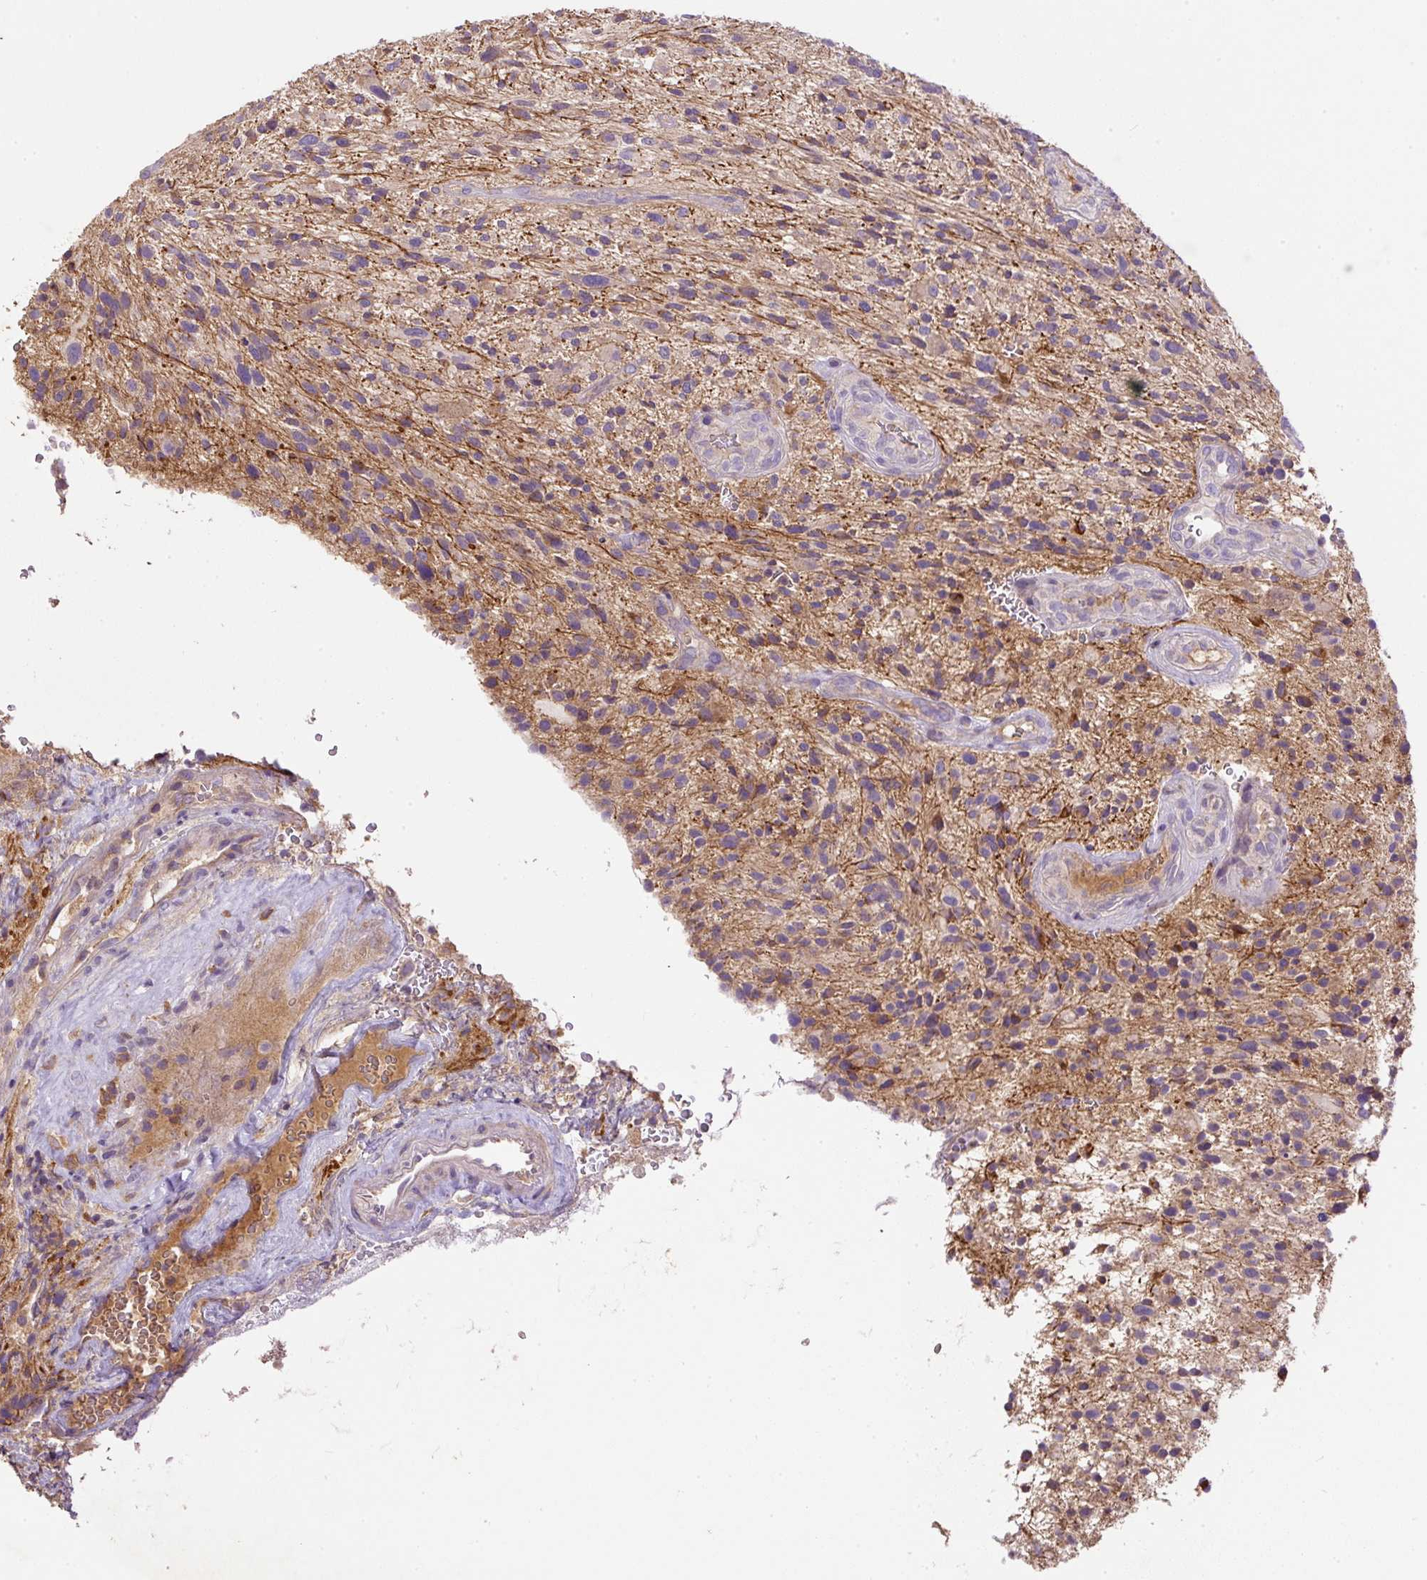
{"staining": {"intensity": "negative", "quantity": "none", "location": "none"}, "tissue": "glioma", "cell_type": "Tumor cells", "image_type": "cancer", "snomed": [{"axis": "morphology", "description": "Glioma, malignant, High grade"}, {"axis": "topography", "description": "Brain"}], "caption": "DAB immunohistochemical staining of human glioma demonstrates no significant expression in tumor cells.", "gene": "DAPK1", "patient": {"sex": "male", "age": 47}}